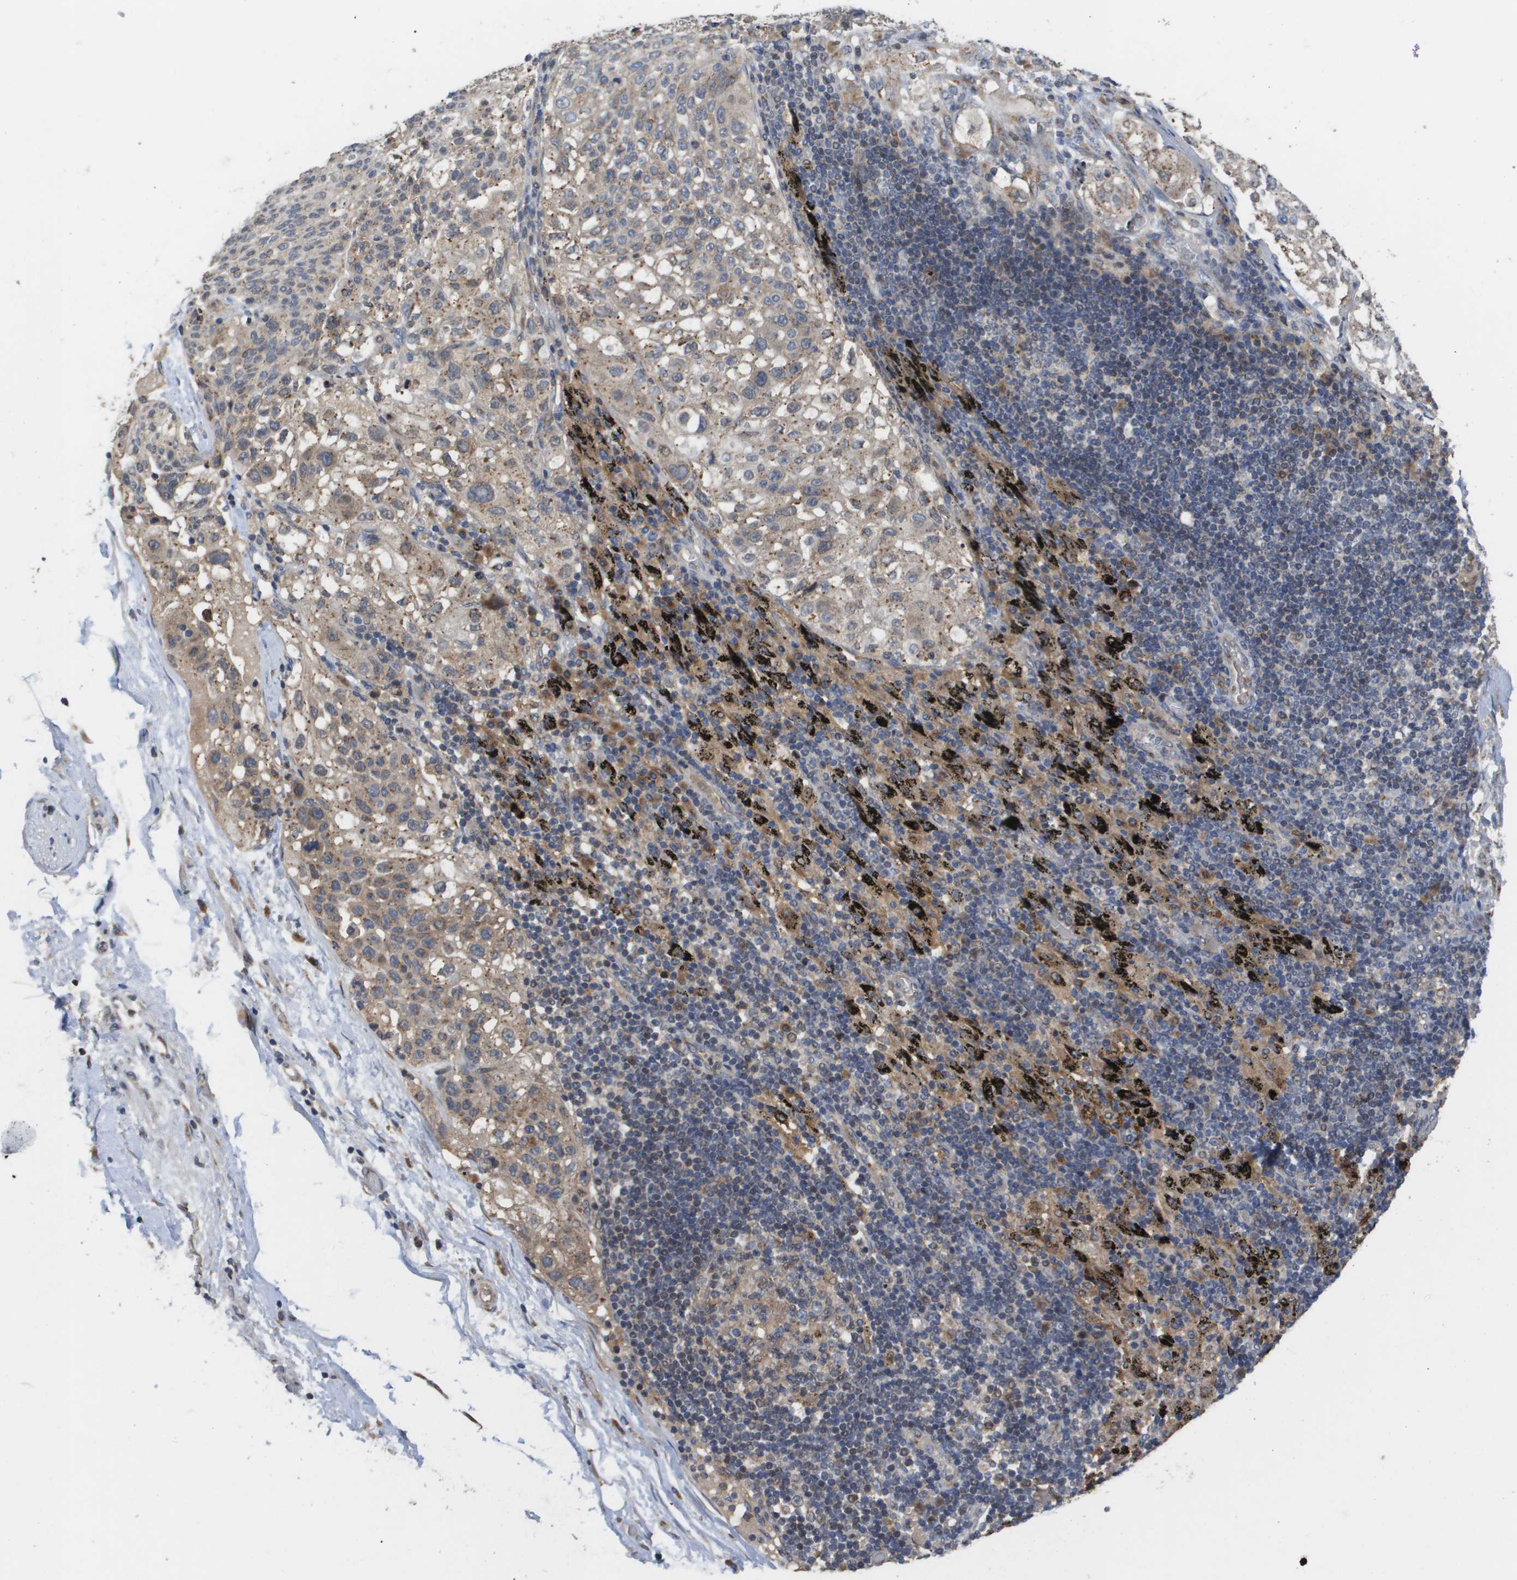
{"staining": {"intensity": "weak", "quantity": "25%-75%", "location": "cytoplasmic/membranous"}, "tissue": "lung cancer", "cell_type": "Tumor cells", "image_type": "cancer", "snomed": [{"axis": "morphology", "description": "Inflammation, NOS"}, {"axis": "morphology", "description": "Squamous cell carcinoma, NOS"}, {"axis": "topography", "description": "Lymph node"}, {"axis": "topography", "description": "Soft tissue"}, {"axis": "topography", "description": "Lung"}], "caption": "DAB (3,3'-diaminobenzidine) immunohistochemical staining of human lung squamous cell carcinoma reveals weak cytoplasmic/membranous protein staining in about 25%-75% of tumor cells. (Brightfield microscopy of DAB IHC at high magnification).", "gene": "PCK1", "patient": {"sex": "male", "age": 66}}